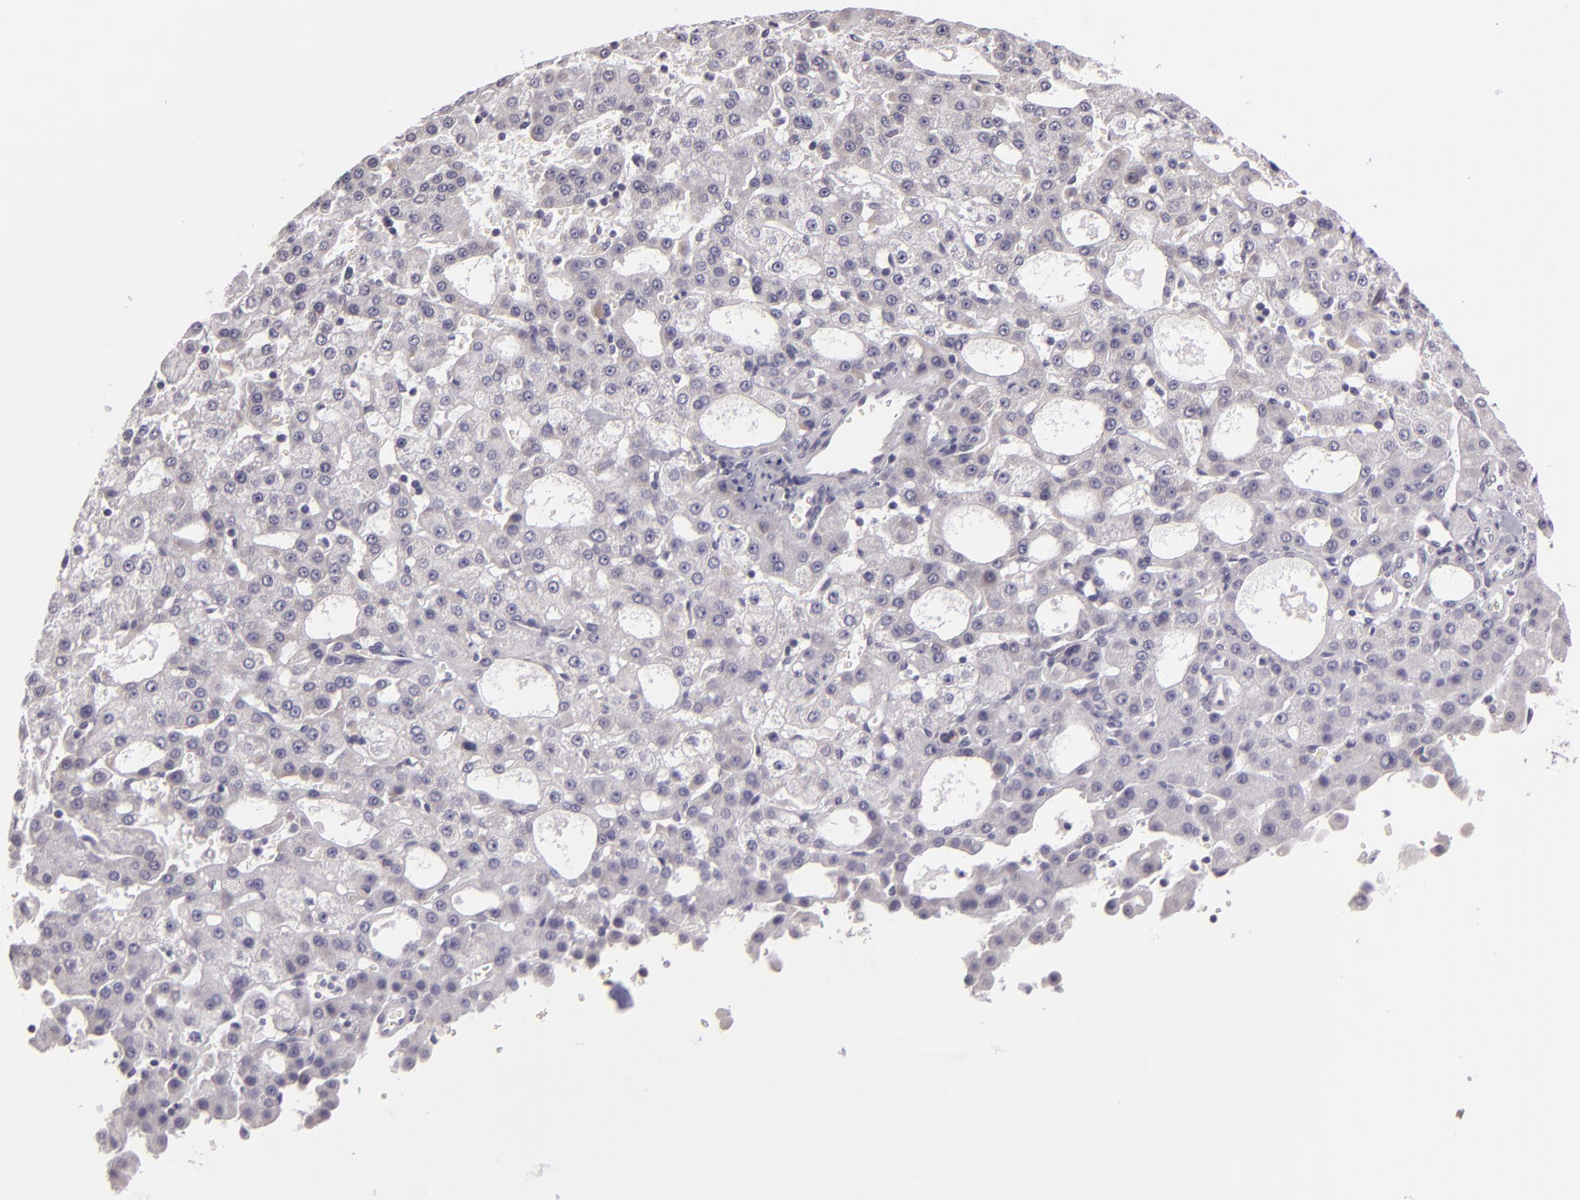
{"staining": {"intensity": "weak", "quantity": "<25%", "location": "cytoplasmic/membranous"}, "tissue": "liver cancer", "cell_type": "Tumor cells", "image_type": "cancer", "snomed": [{"axis": "morphology", "description": "Carcinoma, Hepatocellular, NOS"}, {"axis": "topography", "description": "Liver"}], "caption": "Tumor cells show no significant protein staining in liver hepatocellular carcinoma.", "gene": "EGFL6", "patient": {"sex": "male", "age": 47}}